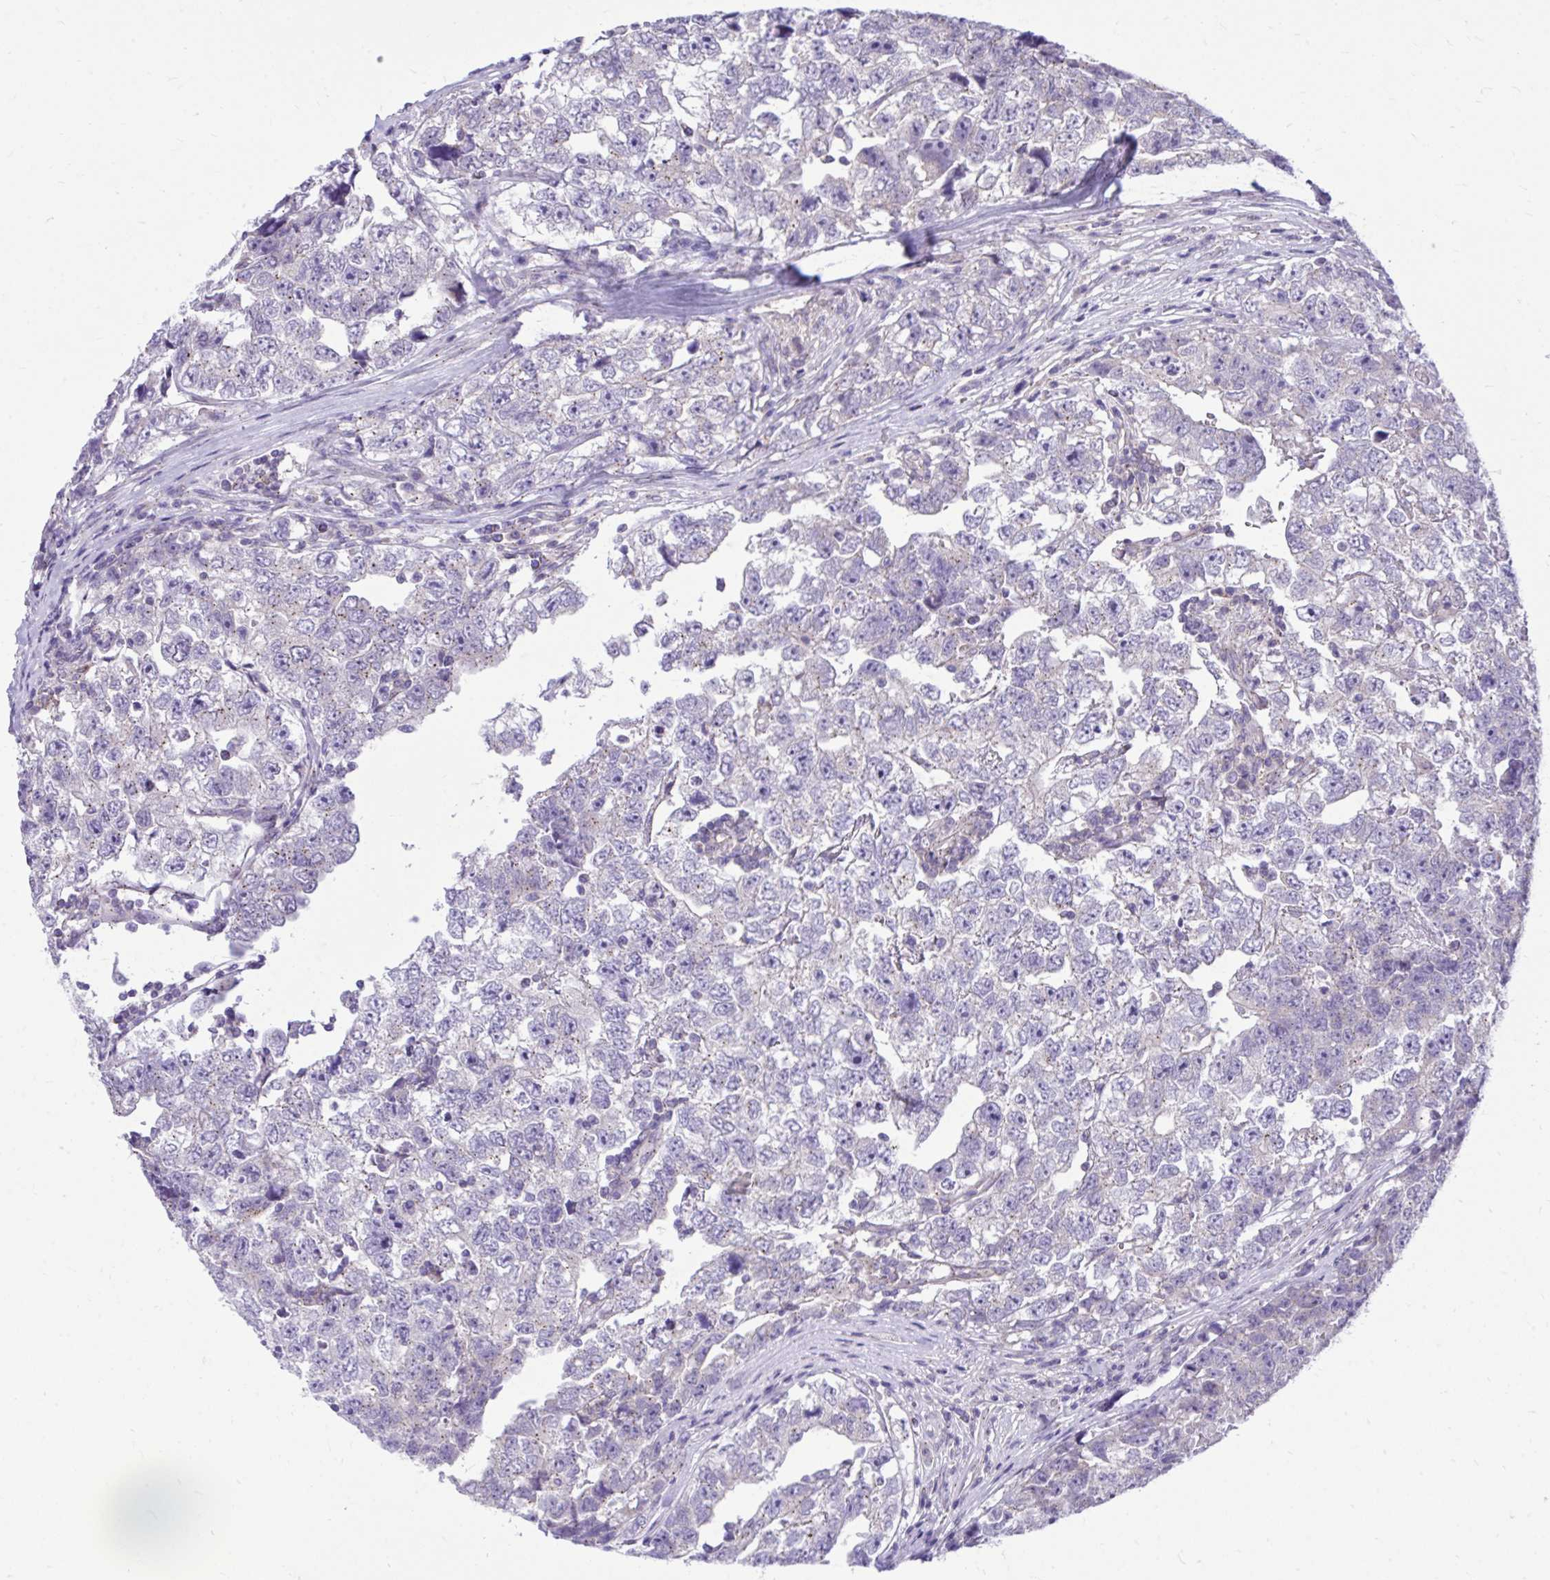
{"staining": {"intensity": "negative", "quantity": "none", "location": "none"}, "tissue": "testis cancer", "cell_type": "Tumor cells", "image_type": "cancer", "snomed": [{"axis": "morphology", "description": "Carcinoma, Embryonal, NOS"}, {"axis": "topography", "description": "Testis"}], "caption": "Human testis embryonal carcinoma stained for a protein using immunohistochemistry (IHC) shows no staining in tumor cells.", "gene": "CEACAM18", "patient": {"sex": "male", "age": 22}}